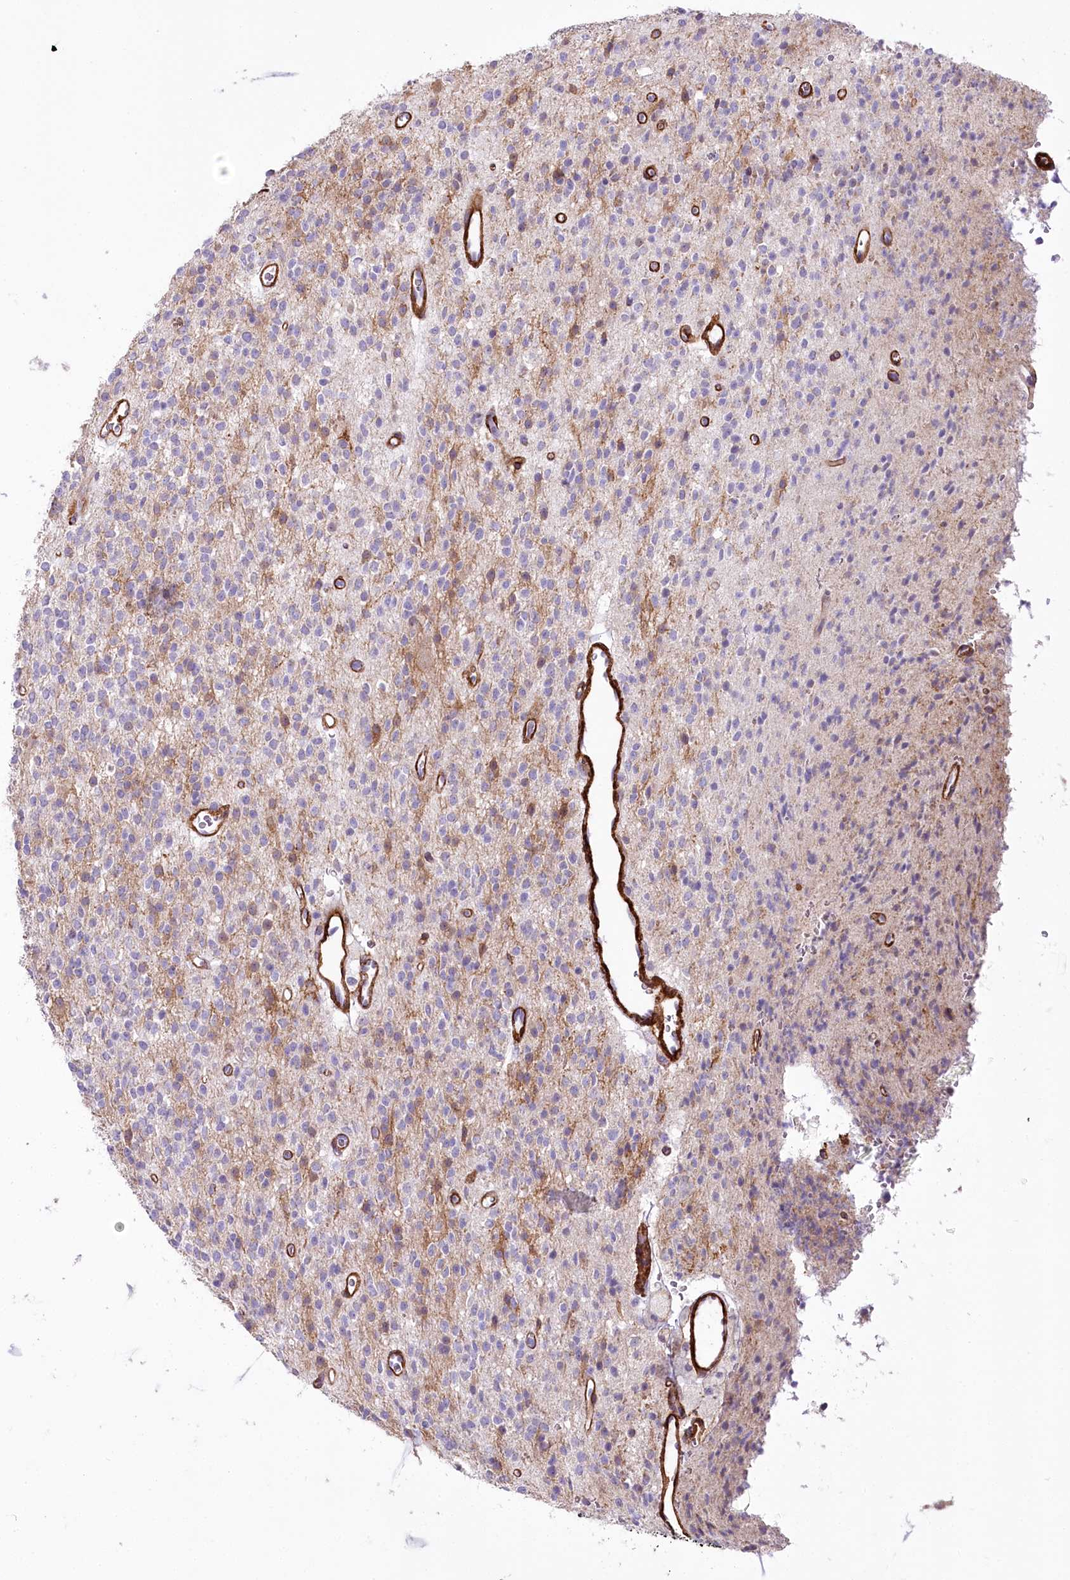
{"staining": {"intensity": "negative", "quantity": "none", "location": "none"}, "tissue": "glioma", "cell_type": "Tumor cells", "image_type": "cancer", "snomed": [{"axis": "morphology", "description": "Glioma, malignant, High grade"}, {"axis": "topography", "description": "Brain"}], "caption": "Immunohistochemistry of human glioma displays no positivity in tumor cells. The staining was performed using DAB to visualize the protein expression in brown, while the nuclei were stained in blue with hematoxylin (Magnification: 20x).", "gene": "SYNPO2", "patient": {"sex": "male", "age": 34}}